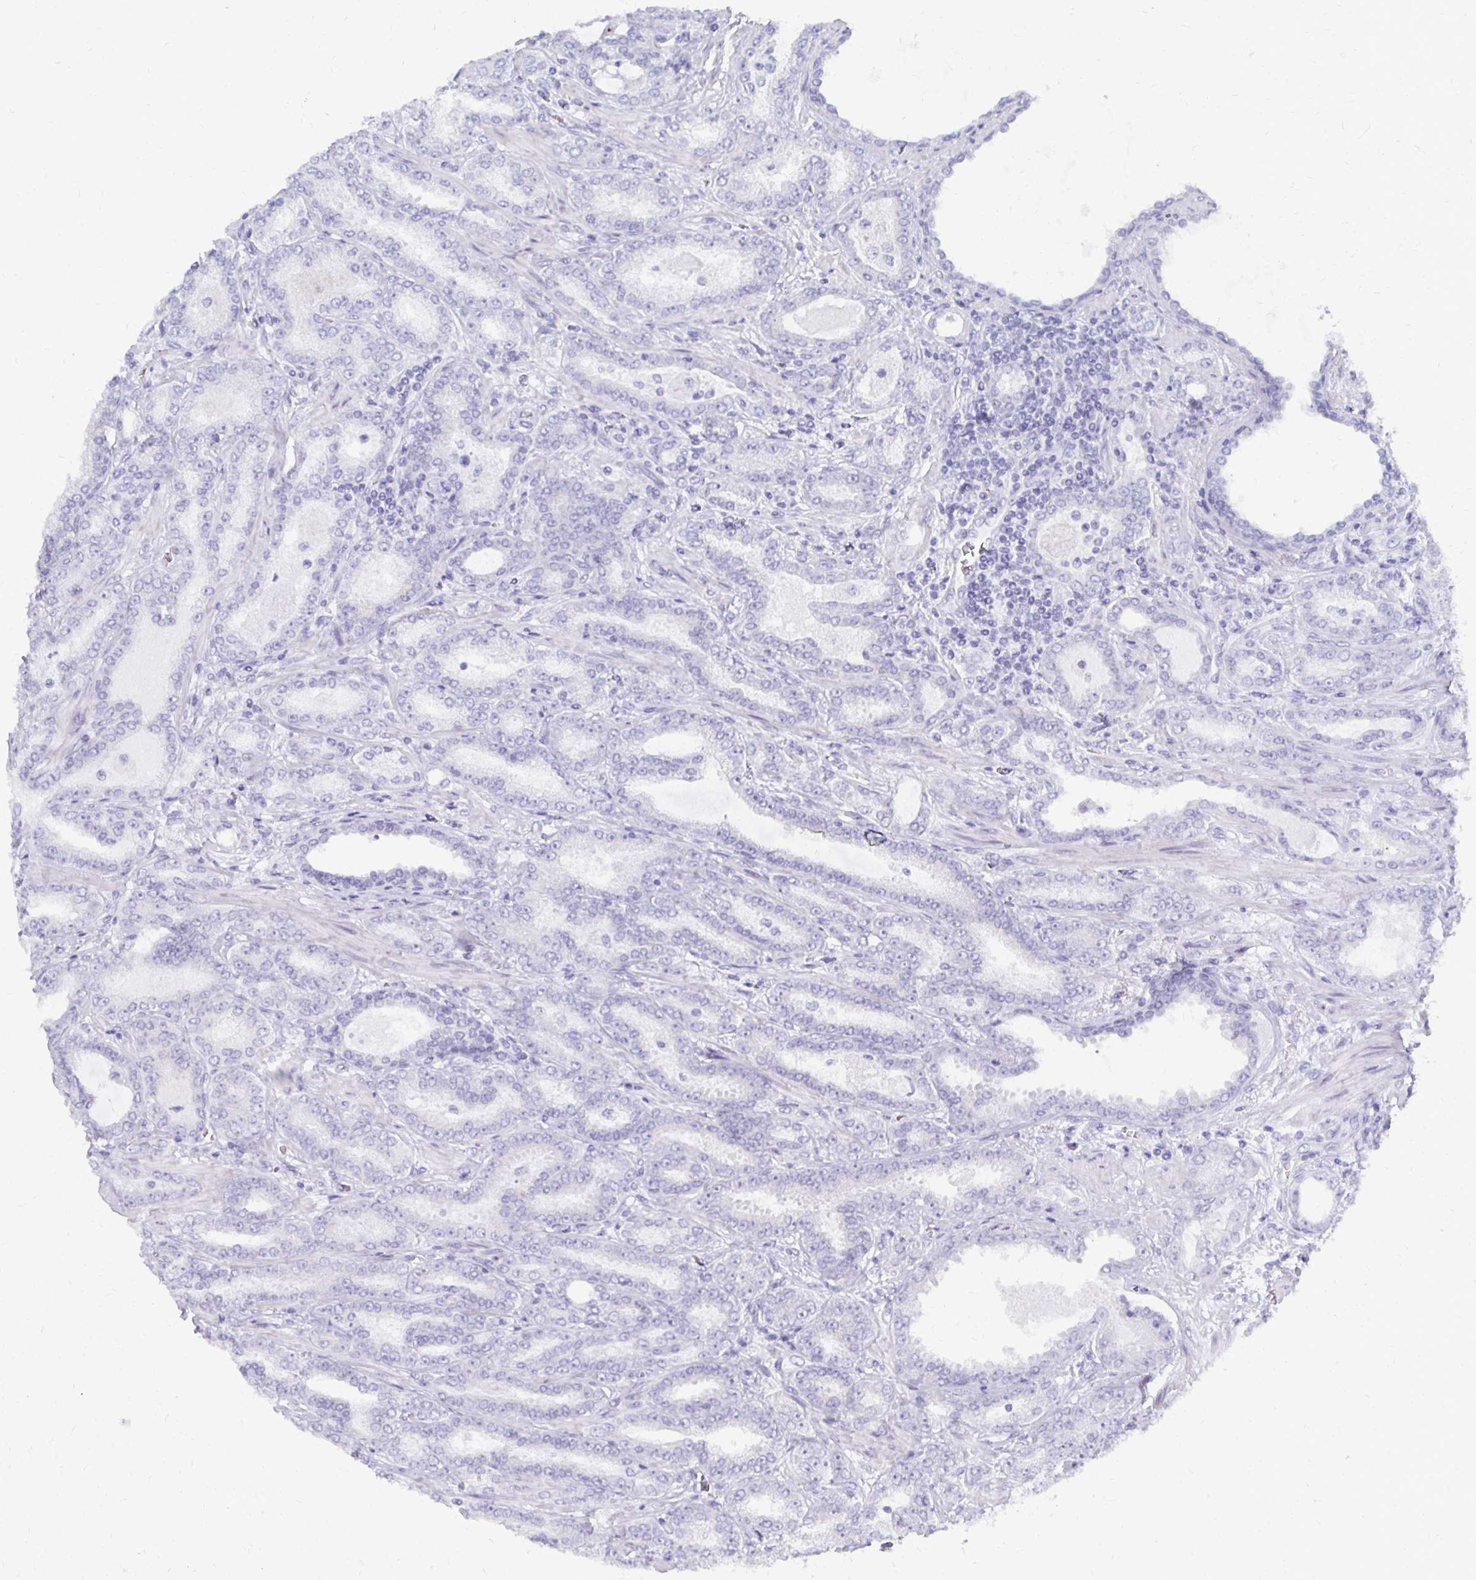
{"staining": {"intensity": "negative", "quantity": "none", "location": "none"}, "tissue": "prostate cancer", "cell_type": "Tumor cells", "image_type": "cancer", "snomed": [{"axis": "morphology", "description": "Adenocarcinoma, High grade"}, {"axis": "topography", "description": "Prostate"}], "caption": "High power microscopy image of an immunohistochemistry micrograph of high-grade adenocarcinoma (prostate), revealing no significant expression in tumor cells. (Stains: DAB (3,3'-diaminobenzidine) IHC with hematoxylin counter stain, Microscopy: brightfield microscopy at high magnification).", "gene": "SYCP3", "patient": {"sex": "male", "age": 72}}